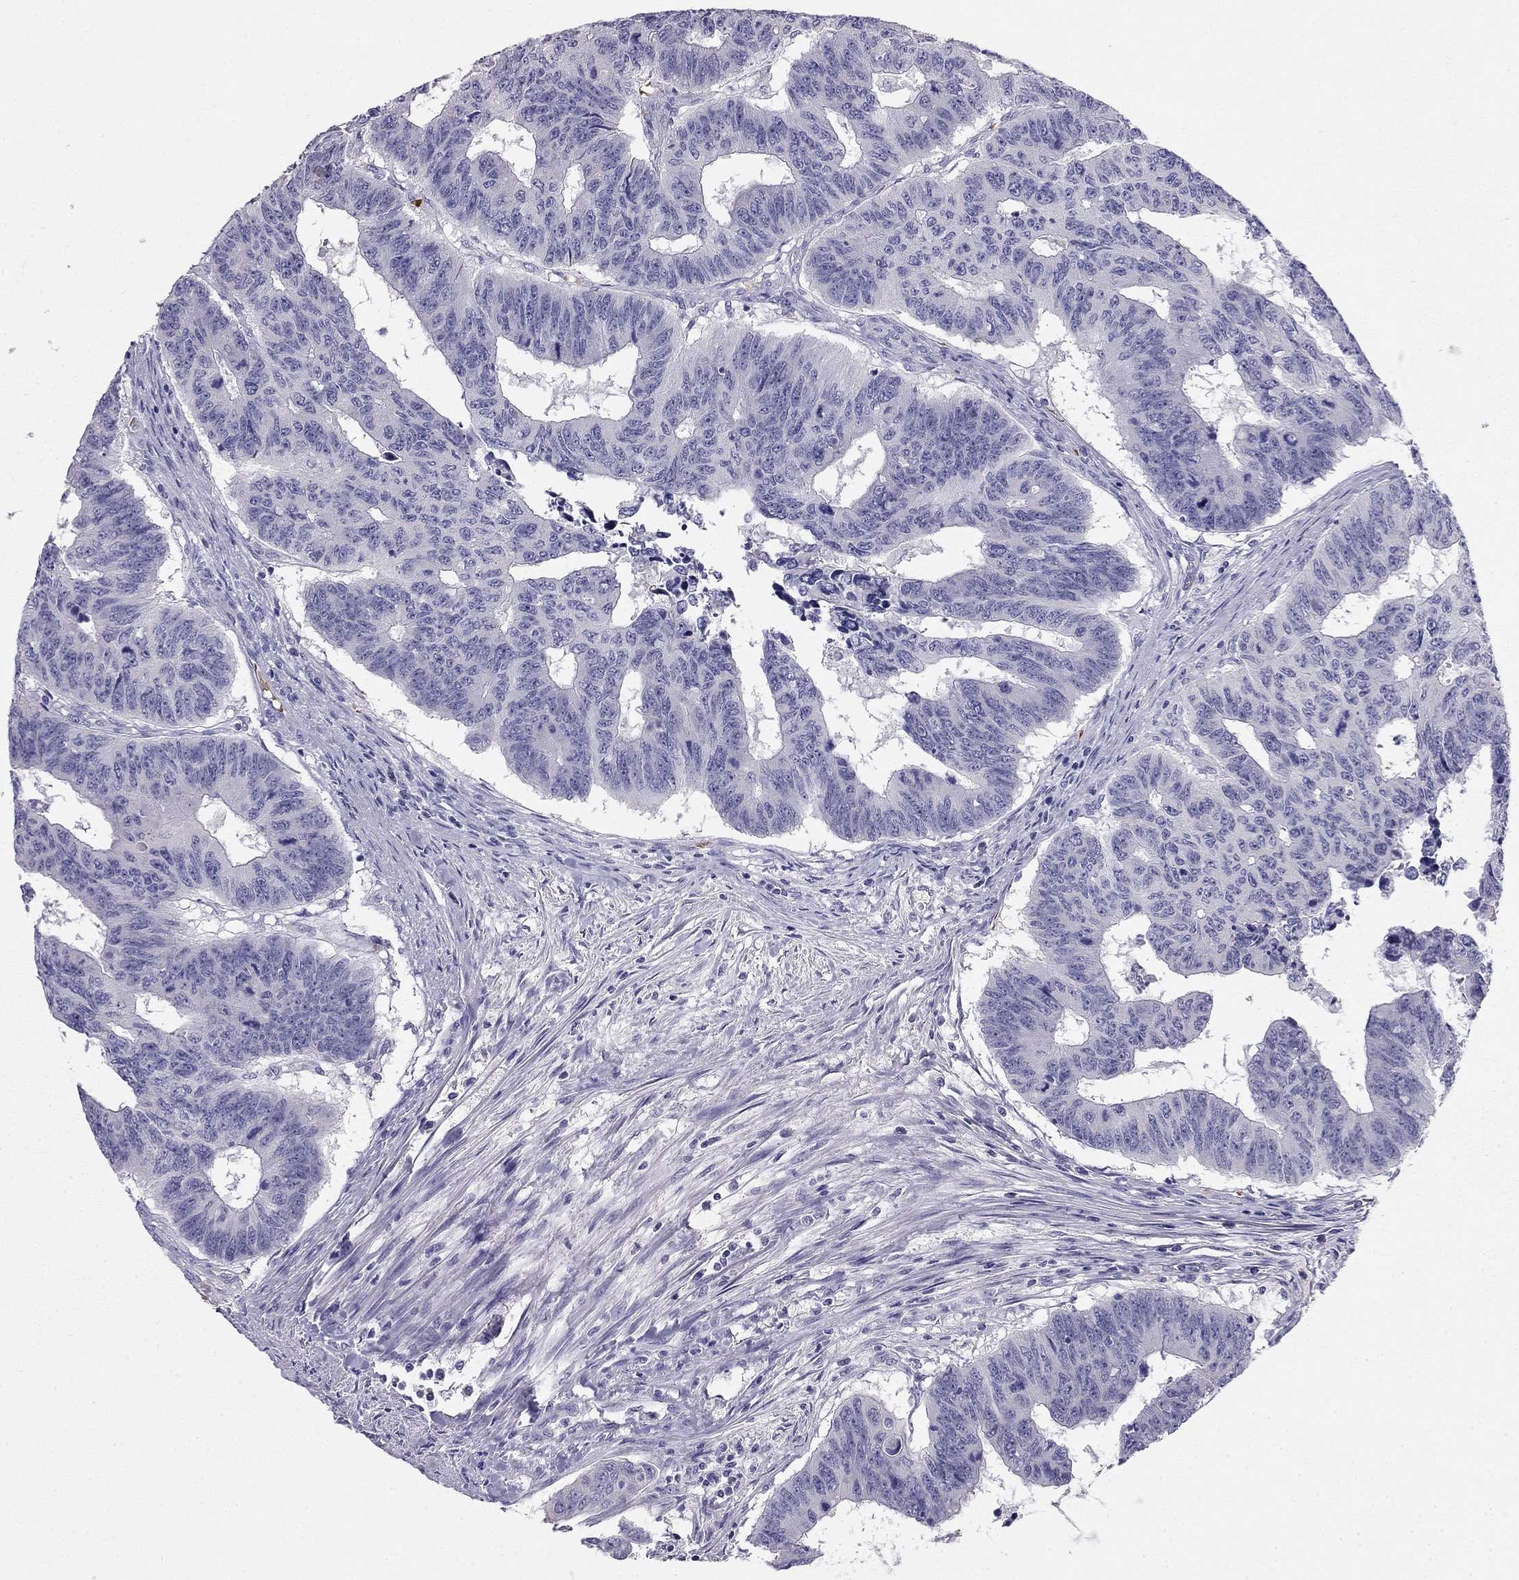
{"staining": {"intensity": "negative", "quantity": "none", "location": "none"}, "tissue": "colorectal cancer", "cell_type": "Tumor cells", "image_type": "cancer", "snomed": [{"axis": "morphology", "description": "Adenocarcinoma, NOS"}, {"axis": "topography", "description": "Rectum"}], "caption": "A high-resolution micrograph shows immunohistochemistry (IHC) staining of colorectal cancer (adenocarcinoma), which shows no significant staining in tumor cells. Nuclei are stained in blue.", "gene": "RHD", "patient": {"sex": "female", "age": 85}}